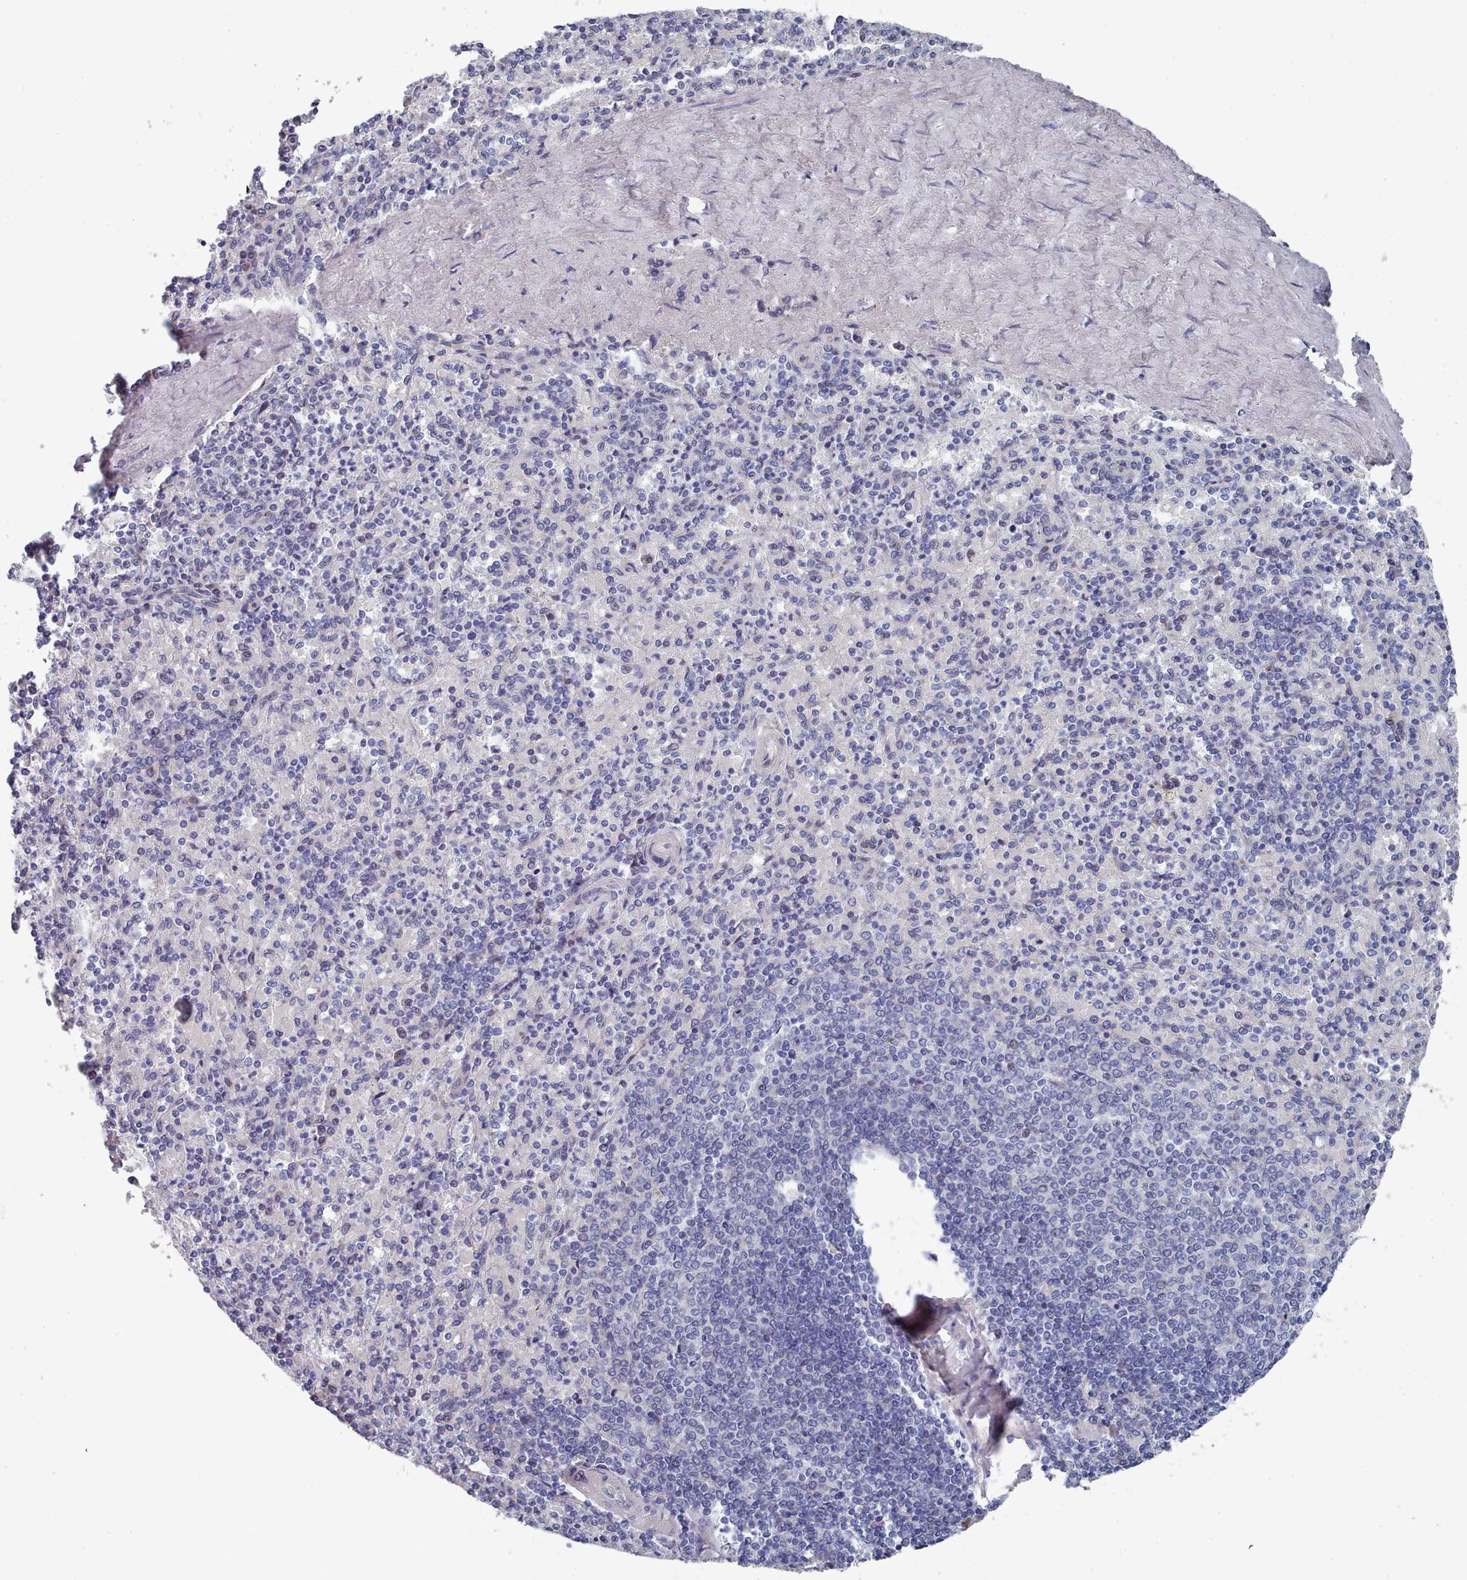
{"staining": {"intensity": "negative", "quantity": "none", "location": "none"}, "tissue": "spleen", "cell_type": "Cells in red pulp", "image_type": "normal", "snomed": [{"axis": "morphology", "description": "Normal tissue, NOS"}, {"axis": "topography", "description": "Spleen"}], "caption": "DAB (3,3'-diaminobenzidine) immunohistochemical staining of benign human spleen demonstrates no significant staining in cells in red pulp. The staining is performed using DAB (3,3'-diaminobenzidine) brown chromogen with nuclei counter-stained in using hematoxylin.", "gene": "ENSG00000285188", "patient": {"sex": "male", "age": 82}}